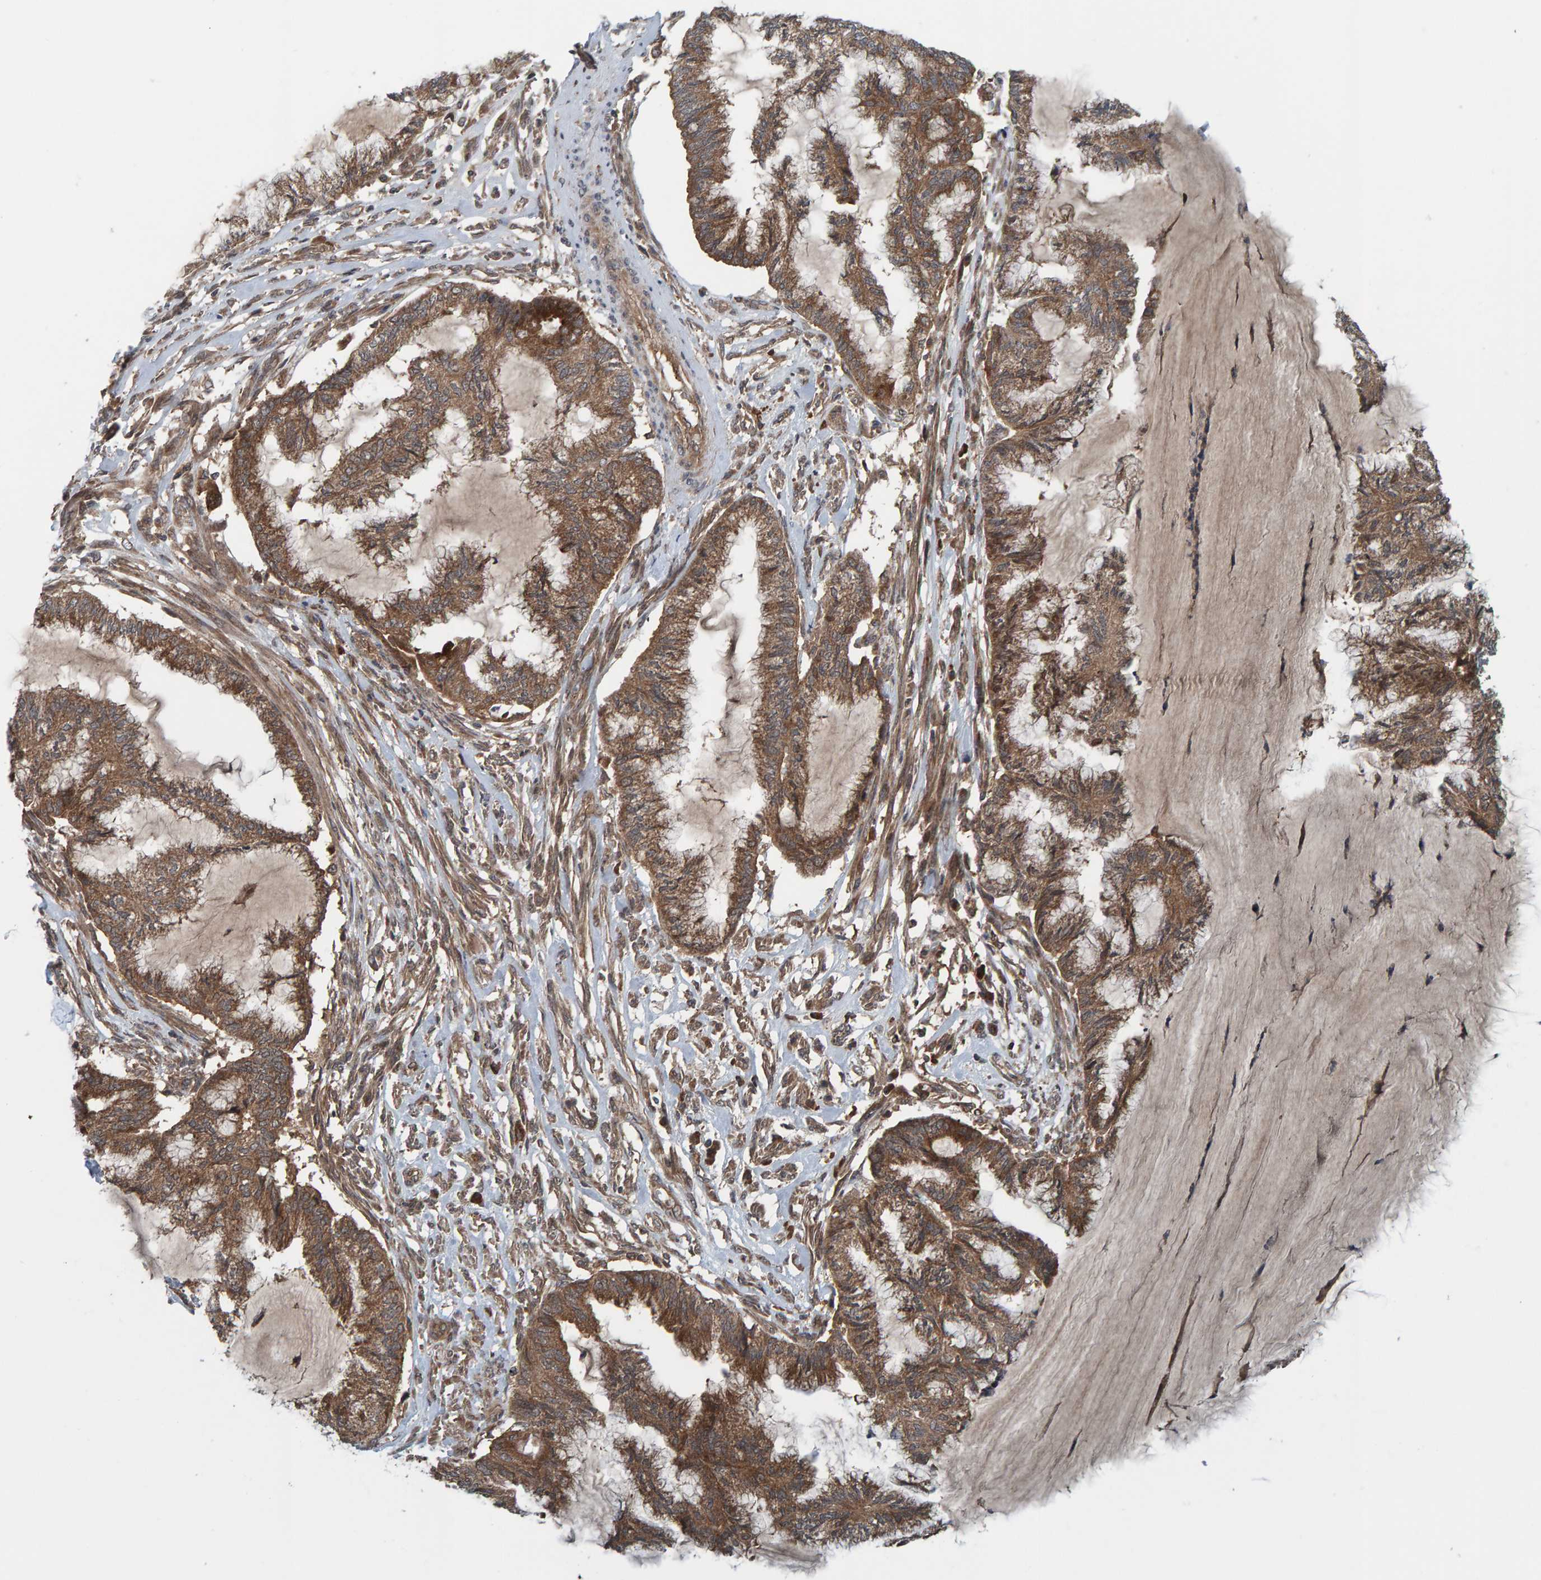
{"staining": {"intensity": "moderate", "quantity": ">75%", "location": "cytoplasmic/membranous"}, "tissue": "endometrial cancer", "cell_type": "Tumor cells", "image_type": "cancer", "snomed": [{"axis": "morphology", "description": "Adenocarcinoma, NOS"}, {"axis": "topography", "description": "Endometrium"}], "caption": "Endometrial adenocarcinoma stained with a protein marker demonstrates moderate staining in tumor cells.", "gene": "CUEDC1", "patient": {"sex": "female", "age": 86}}